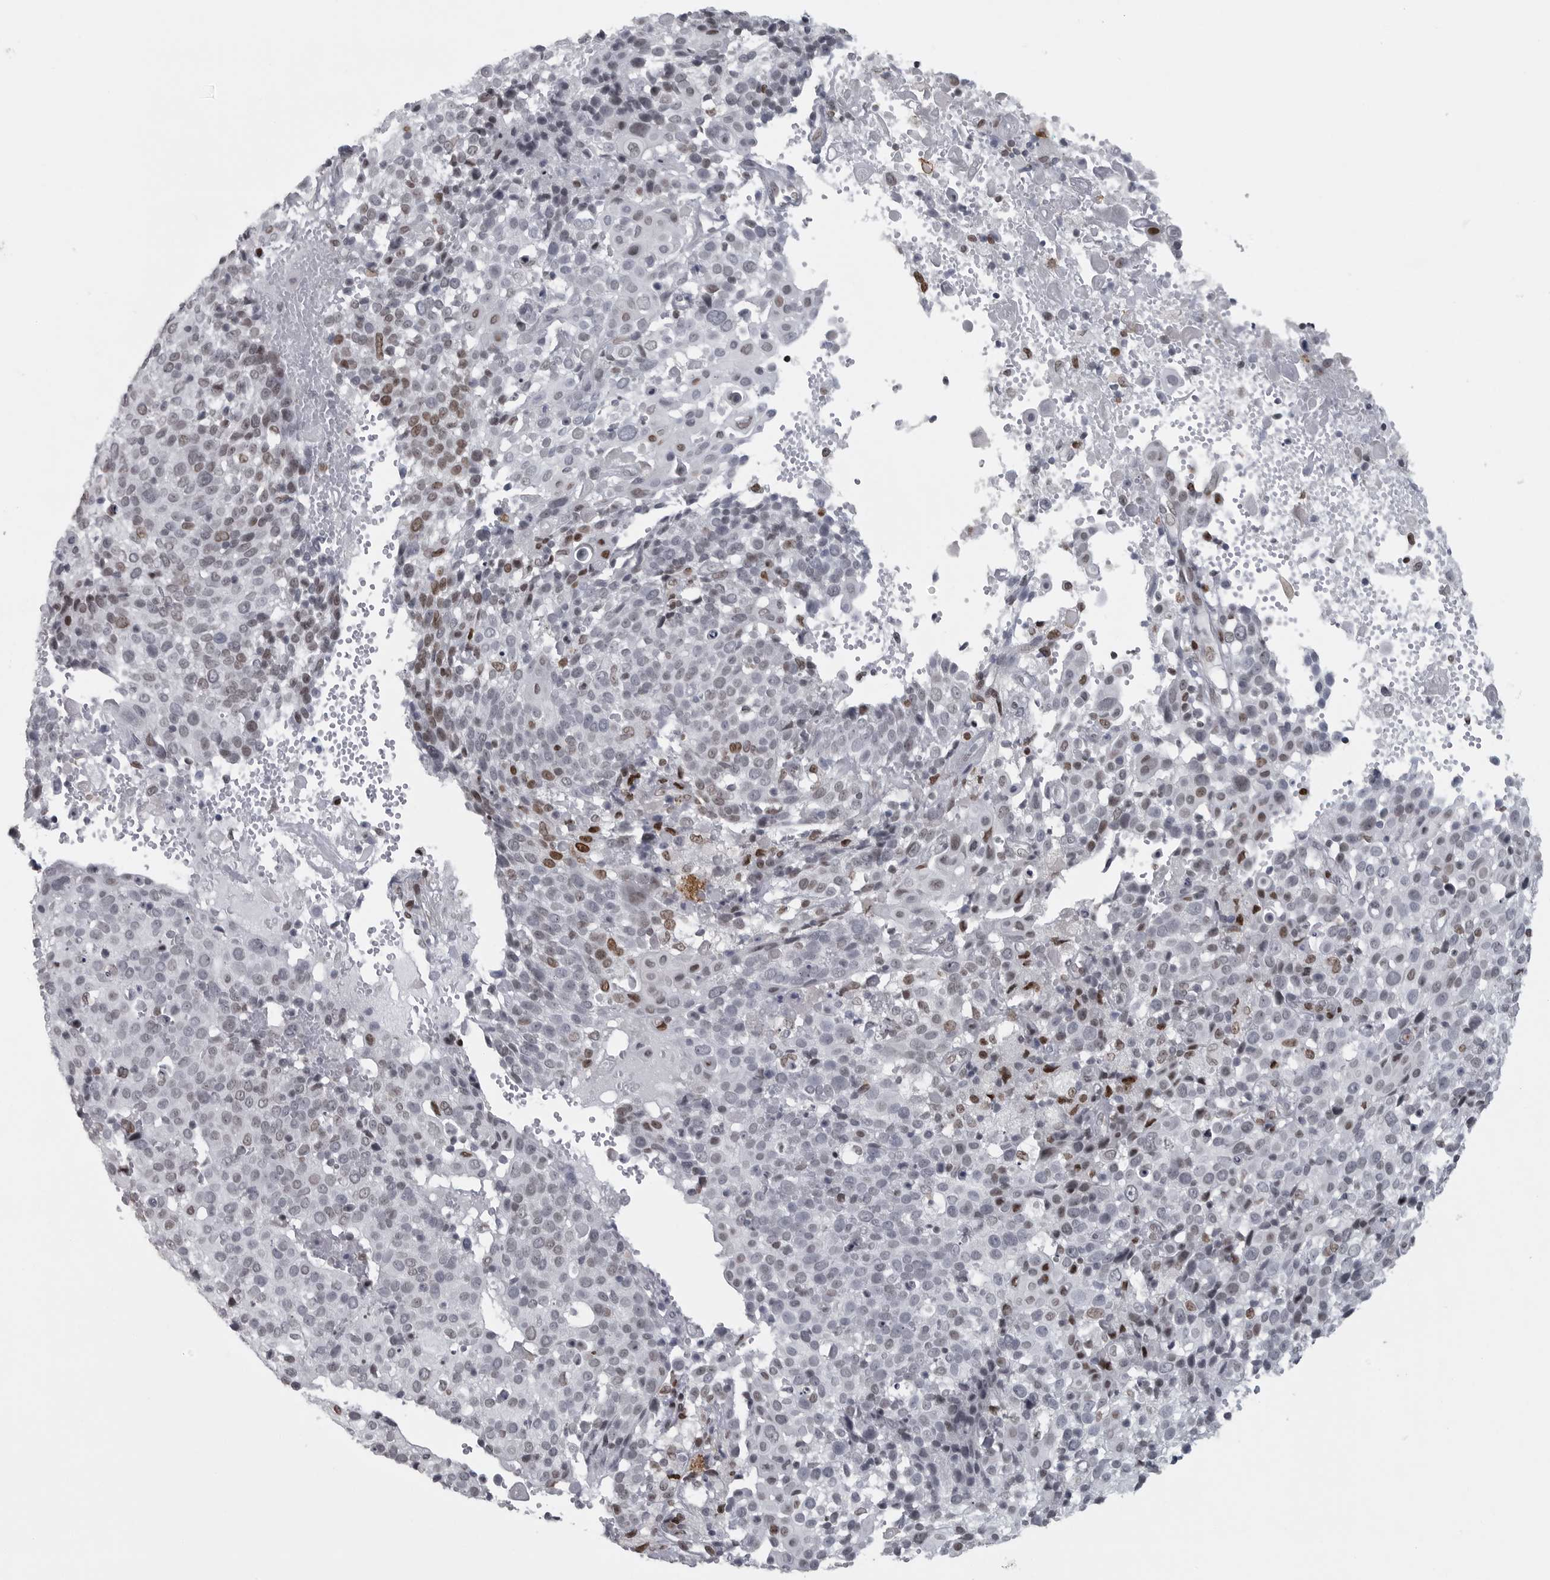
{"staining": {"intensity": "moderate", "quantity": "<25%", "location": "nuclear"}, "tissue": "cervical cancer", "cell_type": "Tumor cells", "image_type": "cancer", "snomed": [{"axis": "morphology", "description": "Squamous cell carcinoma, NOS"}, {"axis": "topography", "description": "Cervix"}], "caption": "Immunohistochemical staining of human cervical cancer (squamous cell carcinoma) displays low levels of moderate nuclear protein expression in about <25% of tumor cells.", "gene": "HMGN3", "patient": {"sex": "female", "age": 74}}